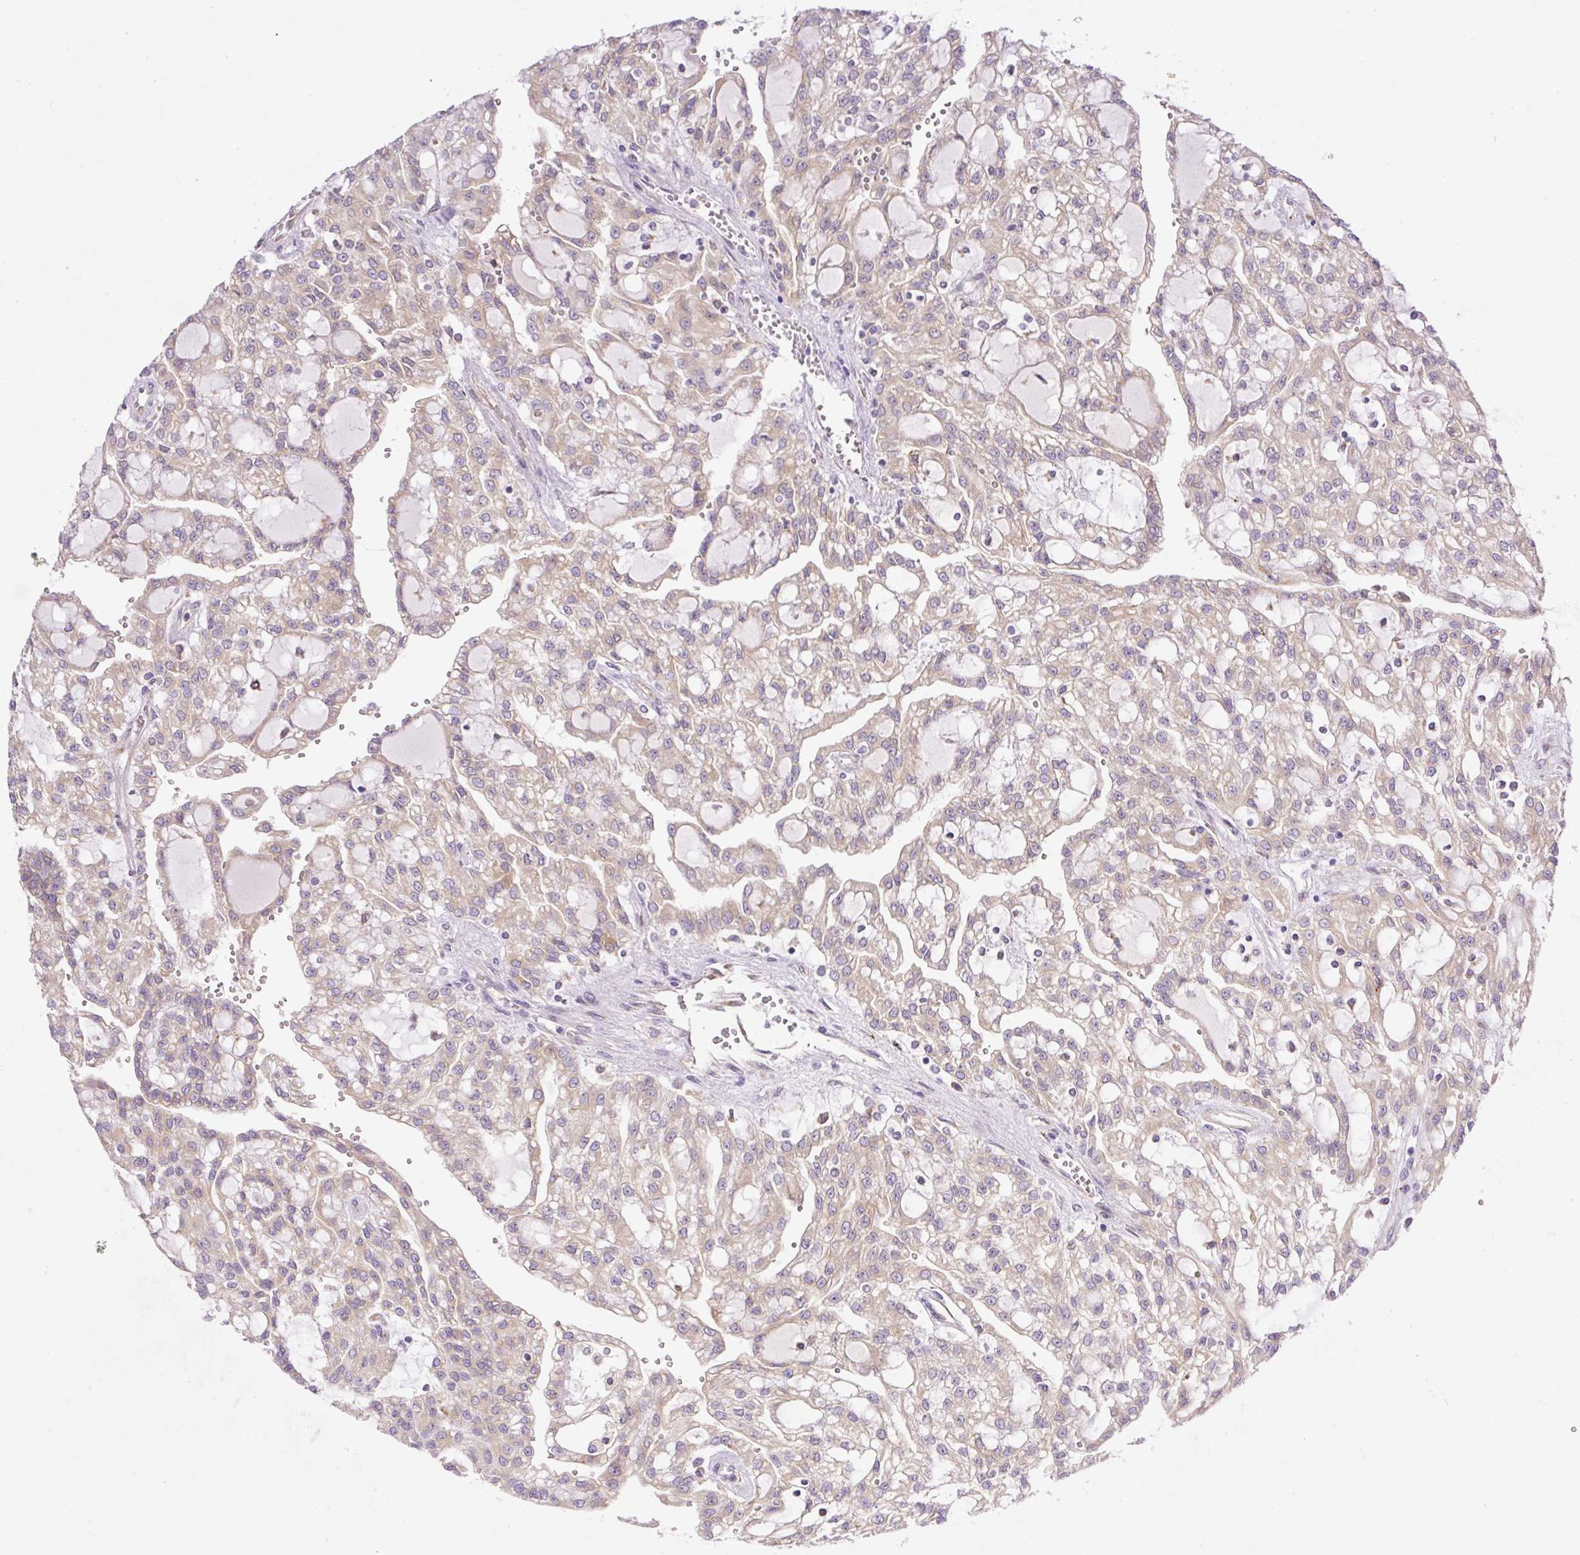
{"staining": {"intensity": "weak", "quantity": ">75%", "location": "cytoplasmic/membranous"}, "tissue": "renal cancer", "cell_type": "Tumor cells", "image_type": "cancer", "snomed": [{"axis": "morphology", "description": "Adenocarcinoma, NOS"}, {"axis": "topography", "description": "Kidney"}], "caption": "Immunohistochemistry (IHC) of renal cancer shows low levels of weak cytoplasmic/membranous positivity in about >75% of tumor cells.", "gene": "POFUT1", "patient": {"sex": "male", "age": 63}}